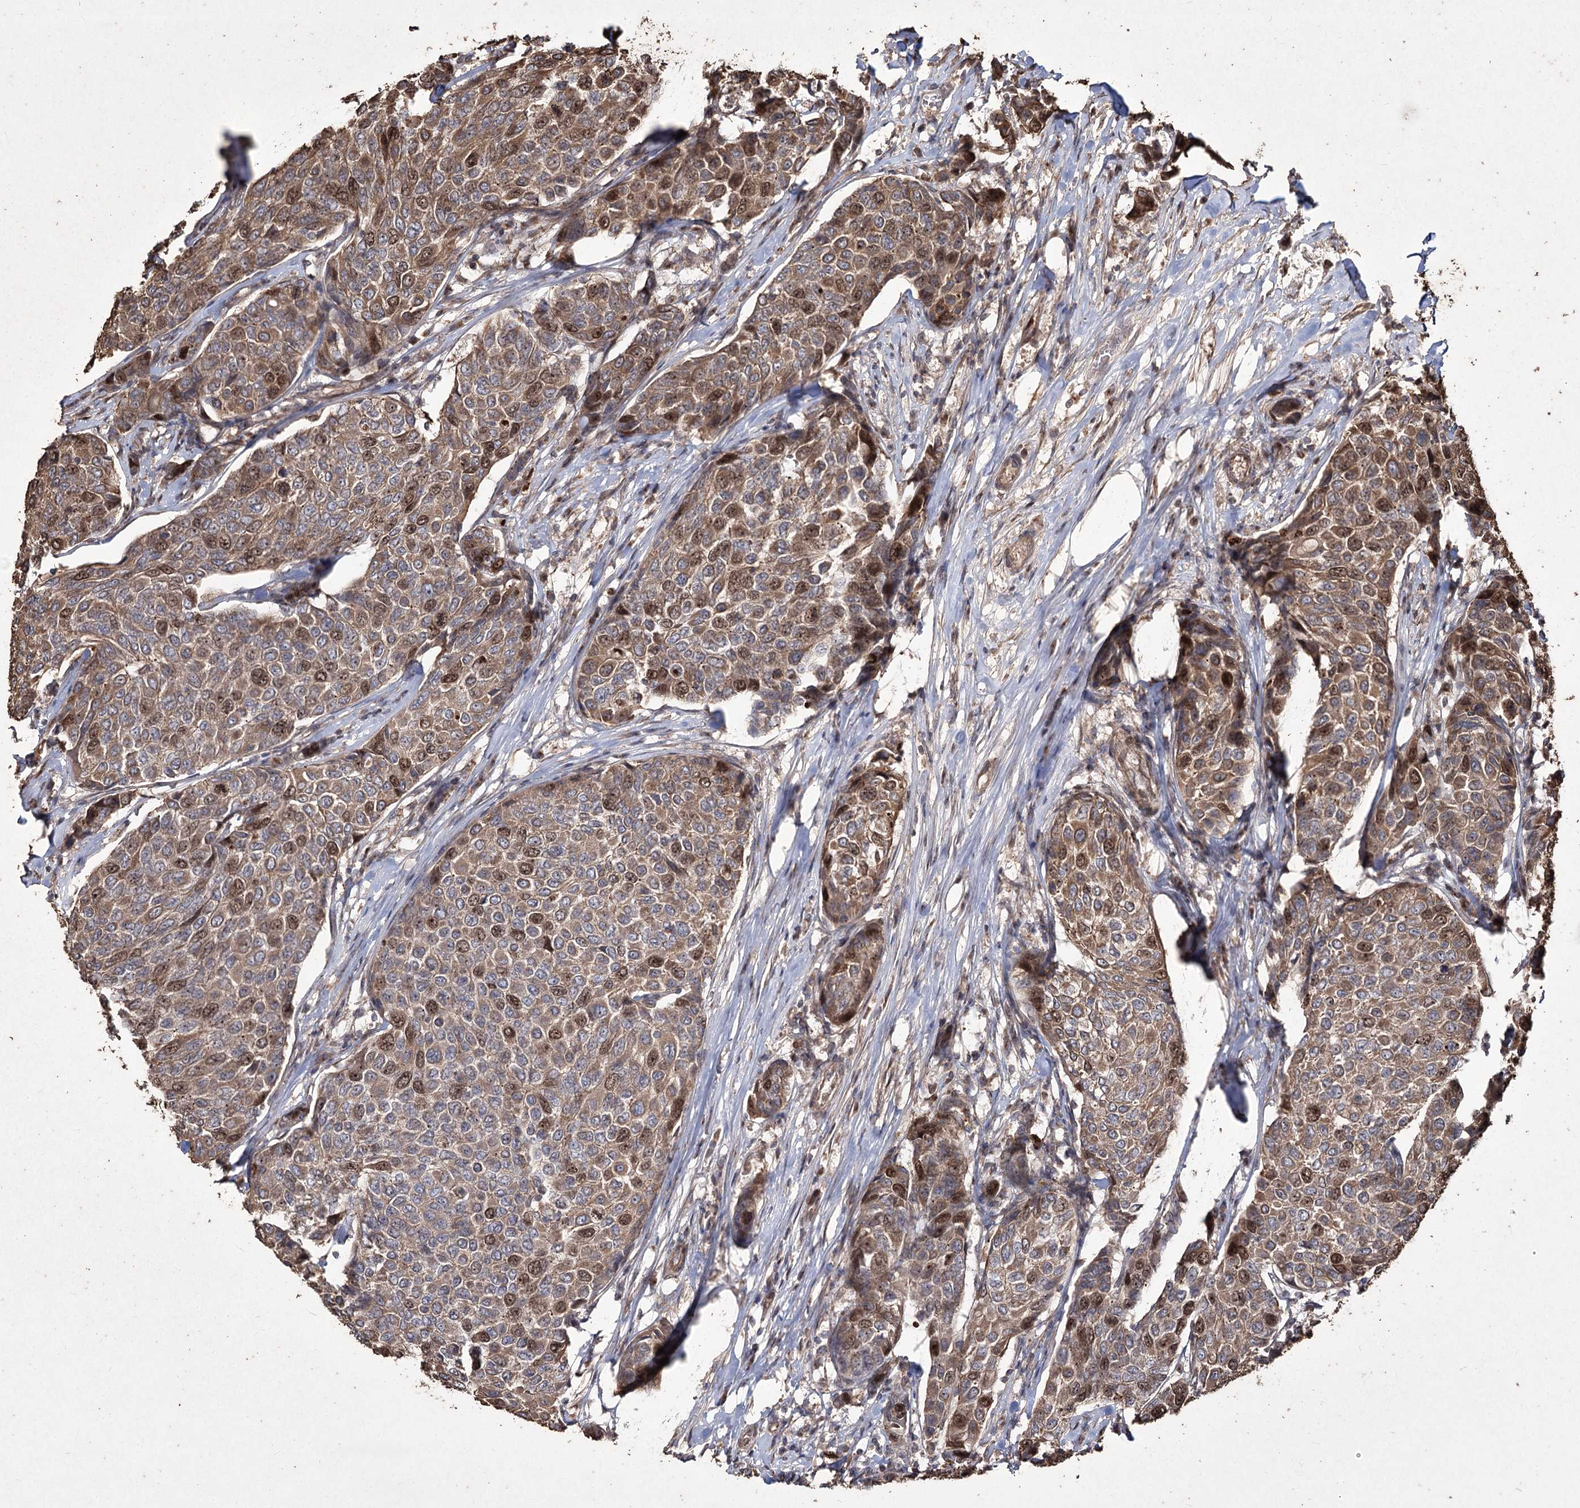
{"staining": {"intensity": "moderate", "quantity": "25%-75%", "location": "cytoplasmic/membranous,nuclear"}, "tissue": "breast cancer", "cell_type": "Tumor cells", "image_type": "cancer", "snomed": [{"axis": "morphology", "description": "Duct carcinoma"}, {"axis": "topography", "description": "Breast"}], "caption": "Breast cancer (invasive ductal carcinoma) stained with a protein marker reveals moderate staining in tumor cells.", "gene": "PRC1", "patient": {"sex": "female", "age": 55}}